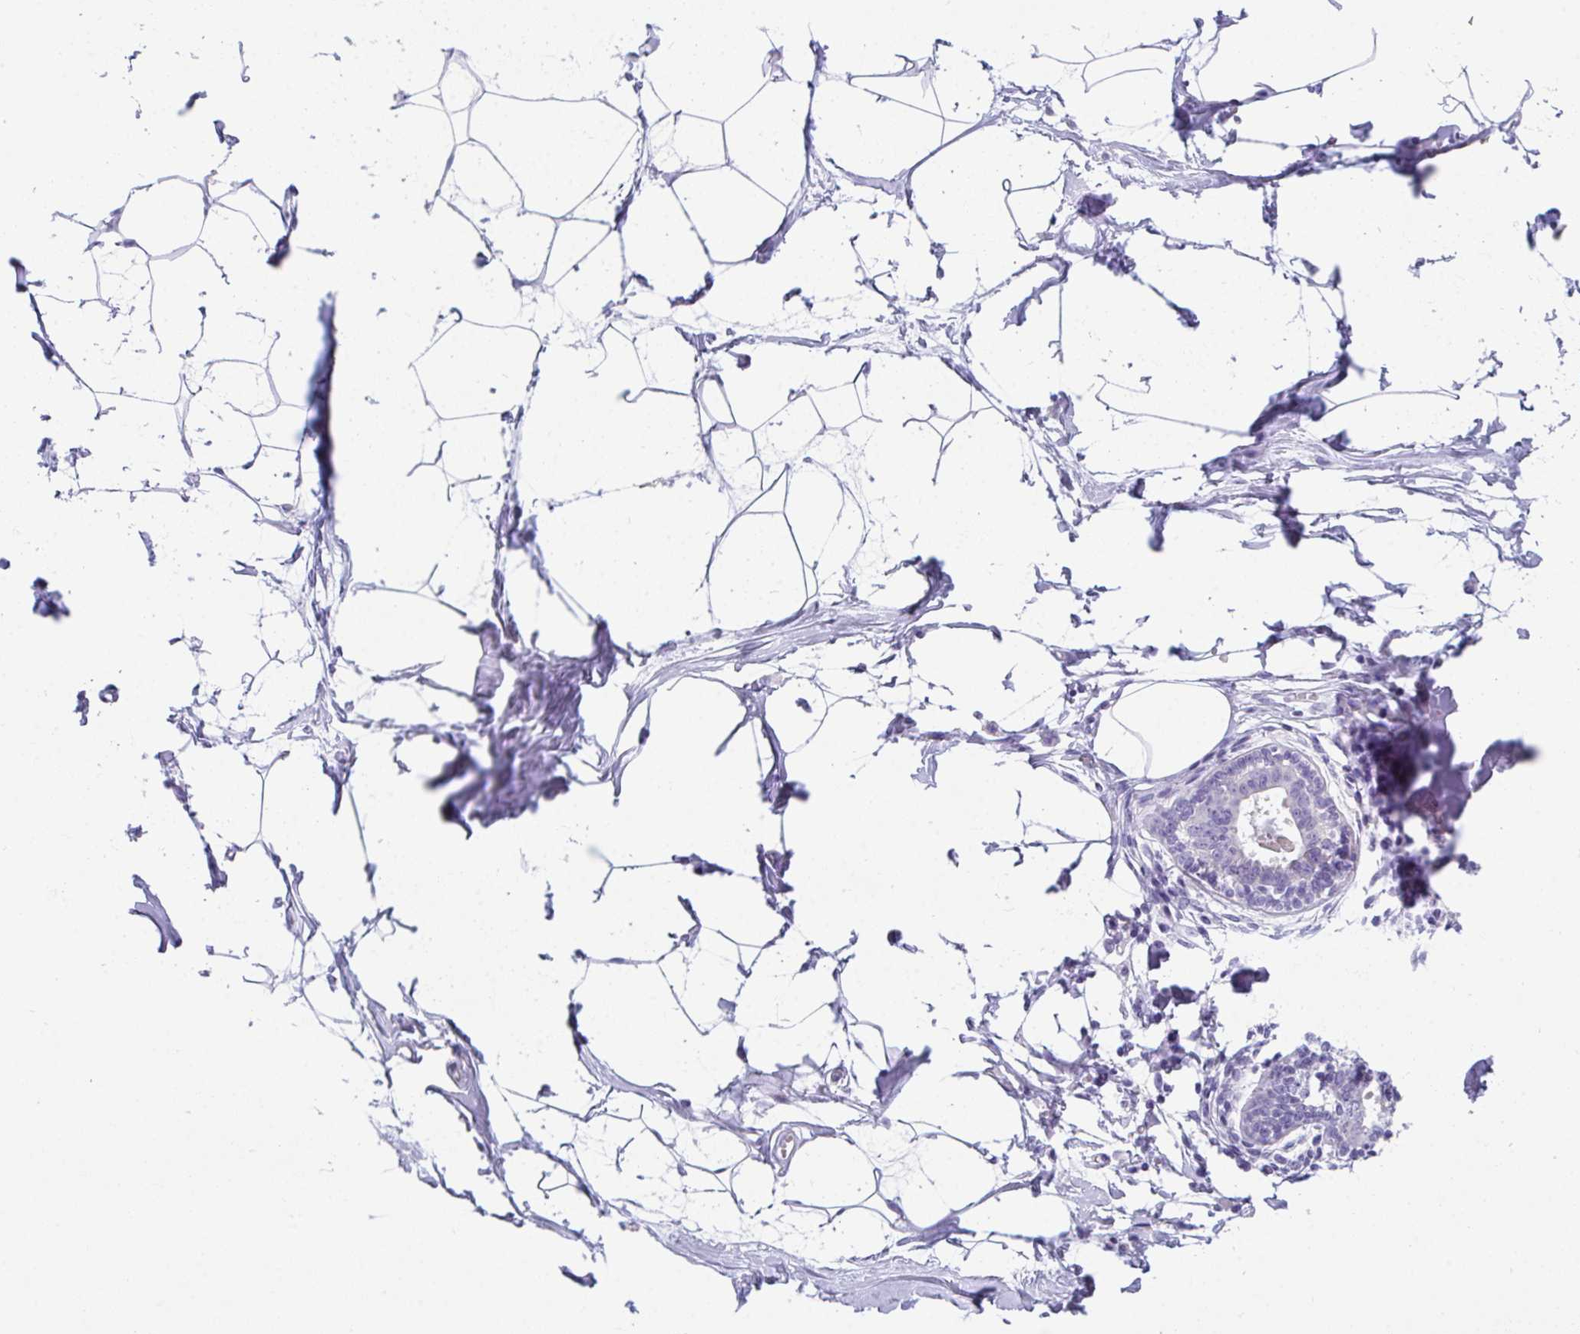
{"staining": {"intensity": "negative", "quantity": "none", "location": "none"}, "tissue": "breast", "cell_type": "Adipocytes", "image_type": "normal", "snomed": [{"axis": "morphology", "description": "Normal tissue, NOS"}, {"axis": "topography", "description": "Breast"}], "caption": "A histopathology image of breast stained for a protein demonstrates no brown staining in adipocytes.", "gene": "TTC30A", "patient": {"sex": "female", "age": 45}}